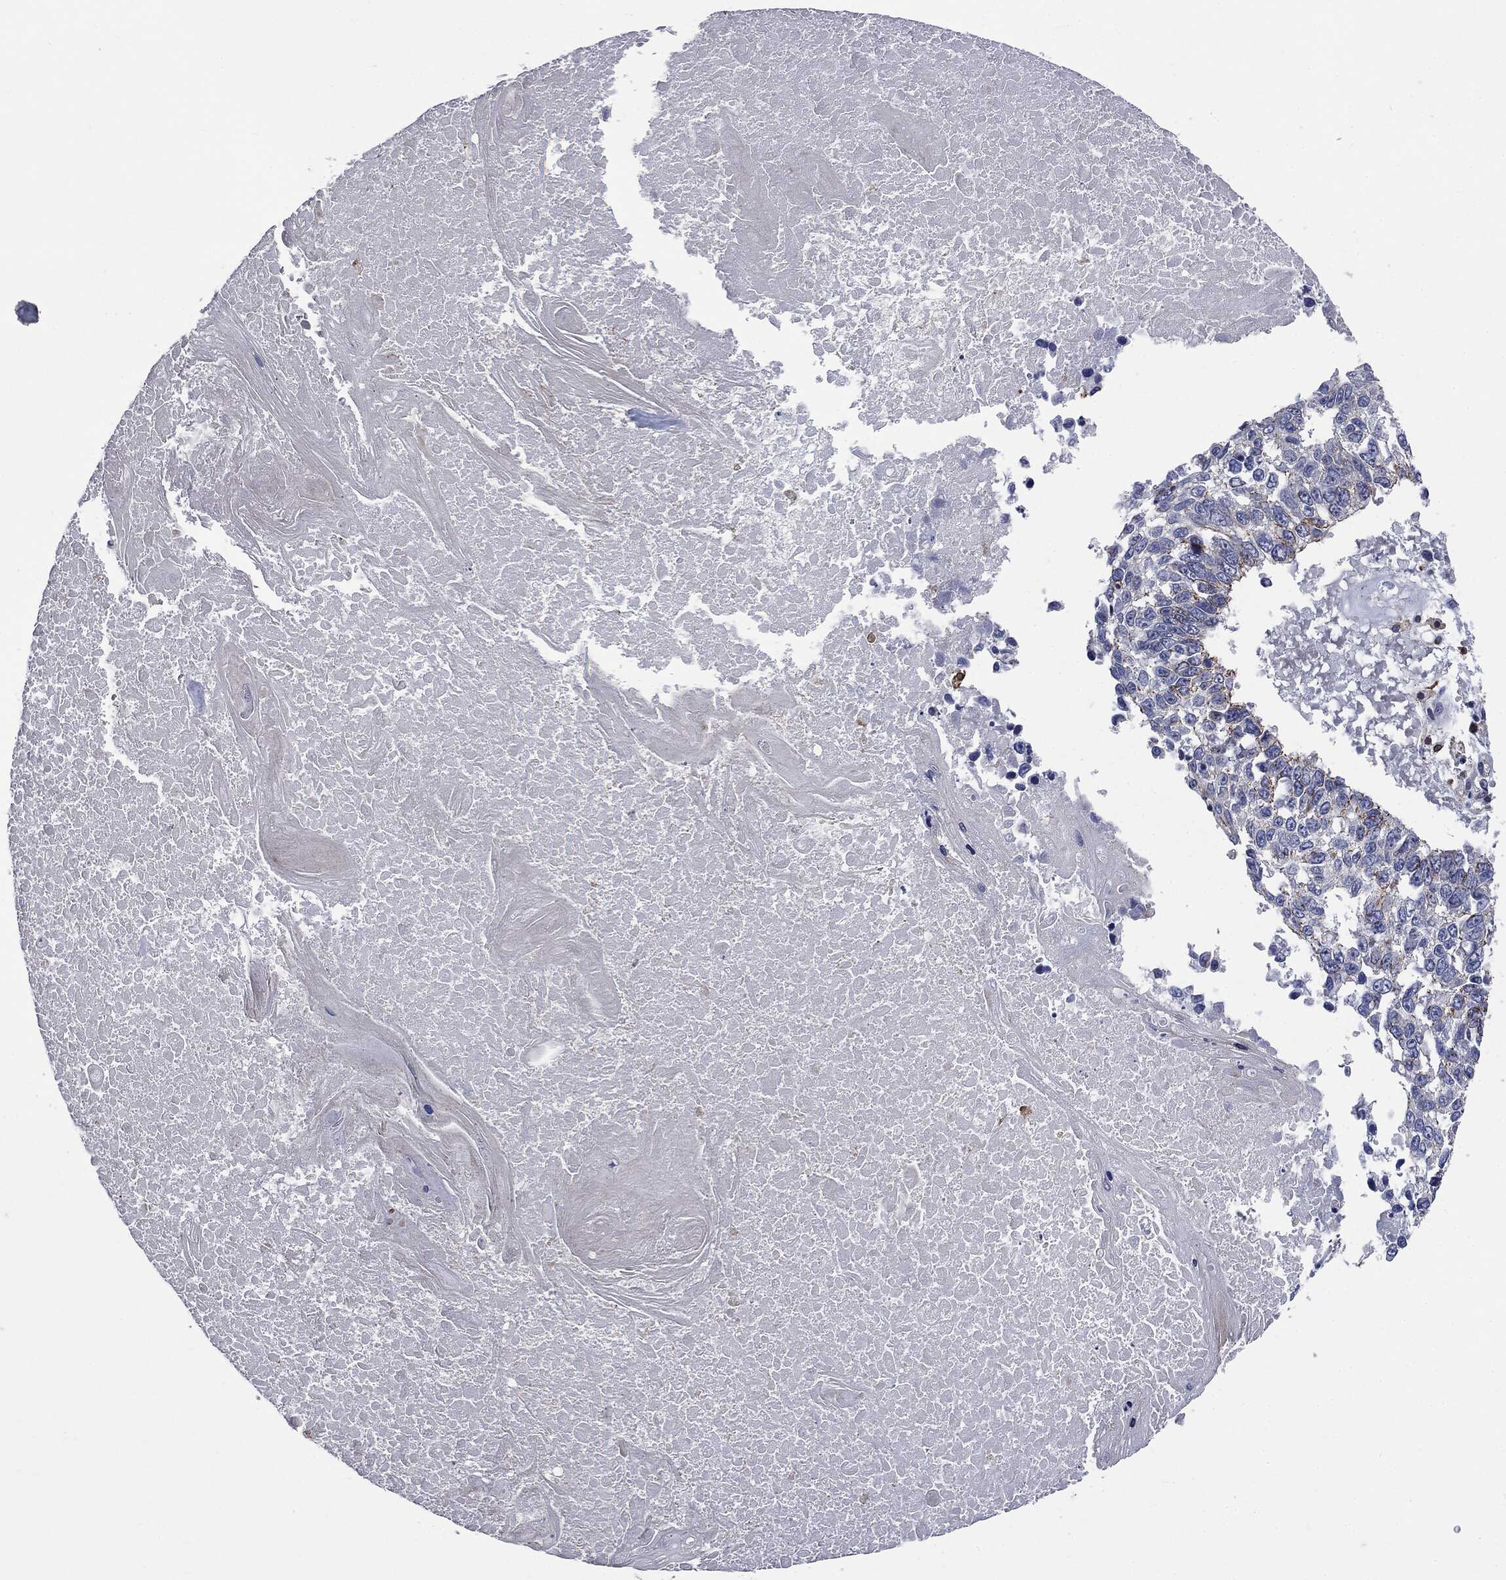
{"staining": {"intensity": "negative", "quantity": "none", "location": "none"}, "tissue": "lung cancer", "cell_type": "Tumor cells", "image_type": "cancer", "snomed": [{"axis": "morphology", "description": "Squamous cell carcinoma, NOS"}, {"axis": "topography", "description": "Lung"}], "caption": "The image reveals no significant expression in tumor cells of squamous cell carcinoma (lung).", "gene": "PTGS2", "patient": {"sex": "male", "age": 82}}